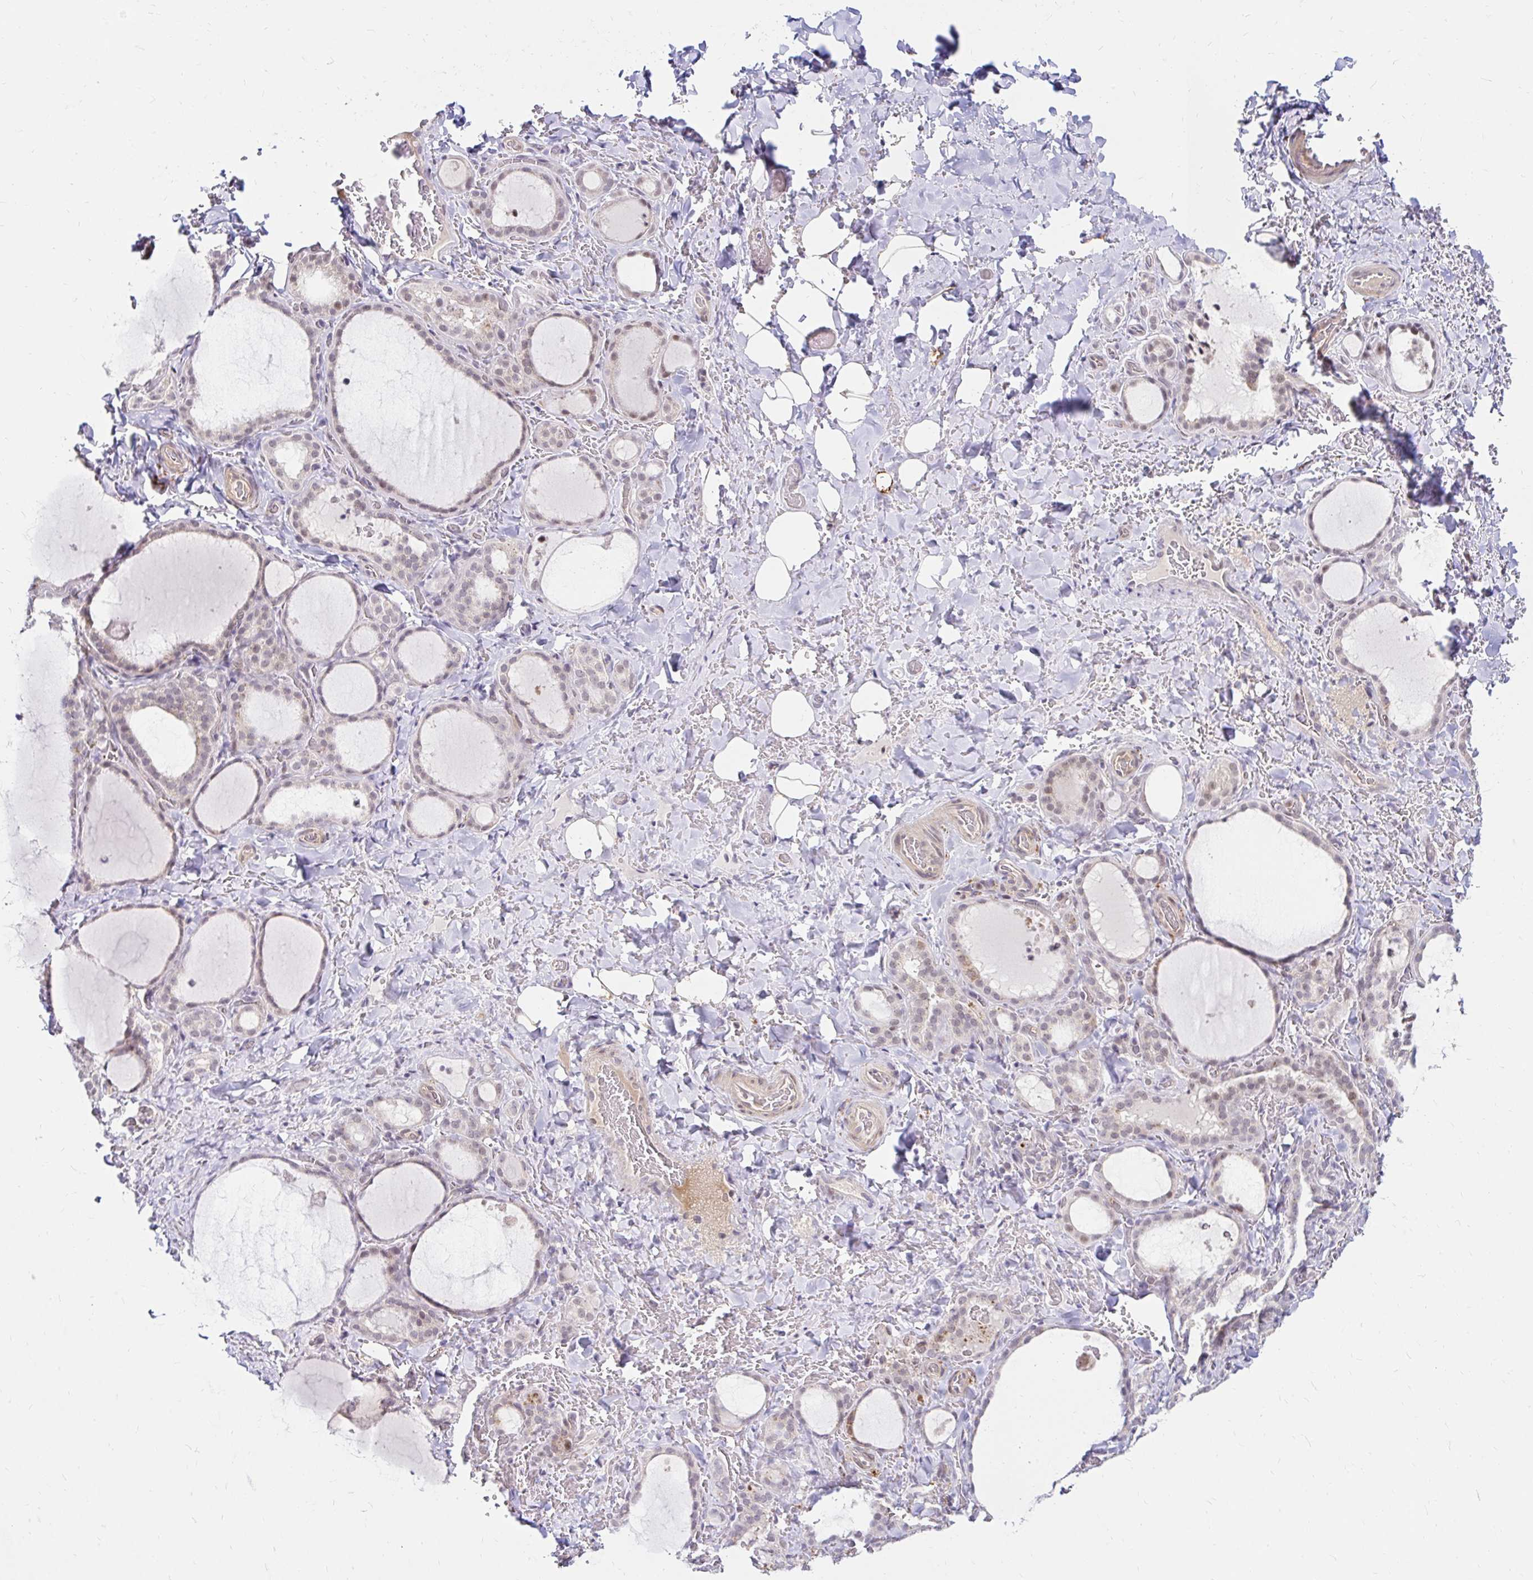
{"staining": {"intensity": "negative", "quantity": "none", "location": "none"}, "tissue": "thyroid gland", "cell_type": "Glandular cells", "image_type": "normal", "snomed": [{"axis": "morphology", "description": "Normal tissue, NOS"}, {"axis": "topography", "description": "Thyroid gland"}], "caption": "IHC micrograph of normal human thyroid gland stained for a protein (brown), which exhibits no expression in glandular cells. Nuclei are stained in blue.", "gene": "GUCY1A1", "patient": {"sex": "female", "age": 22}}